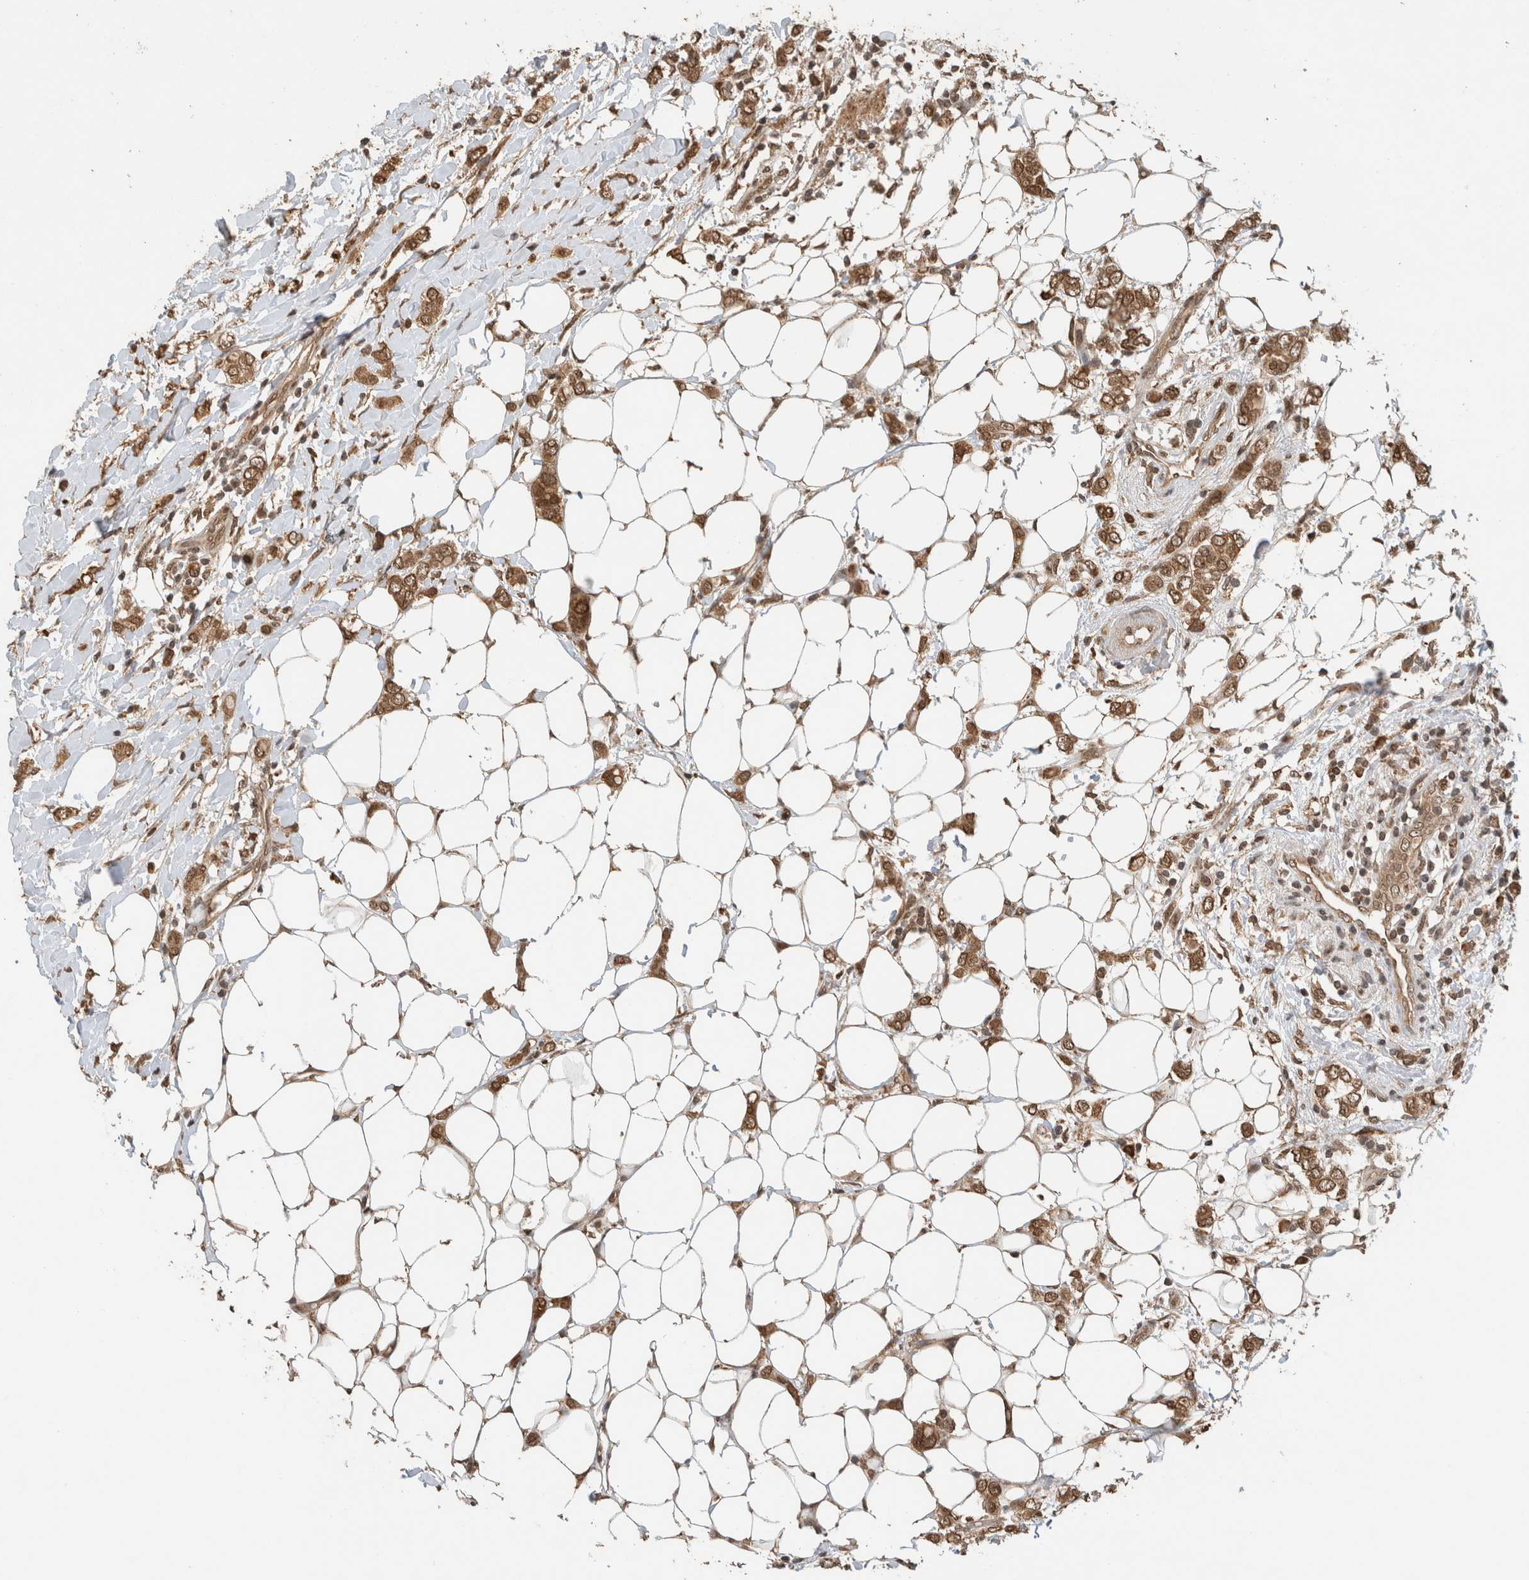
{"staining": {"intensity": "moderate", "quantity": ">75%", "location": "cytoplasmic/membranous,nuclear"}, "tissue": "breast cancer", "cell_type": "Tumor cells", "image_type": "cancer", "snomed": [{"axis": "morphology", "description": "Normal tissue, NOS"}, {"axis": "morphology", "description": "Lobular carcinoma"}, {"axis": "topography", "description": "Breast"}], "caption": "IHC micrograph of neoplastic tissue: breast cancer (lobular carcinoma) stained using IHC exhibits medium levels of moderate protein expression localized specifically in the cytoplasmic/membranous and nuclear of tumor cells, appearing as a cytoplasmic/membranous and nuclear brown color.", "gene": "C1orf21", "patient": {"sex": "female", "age": 47}}